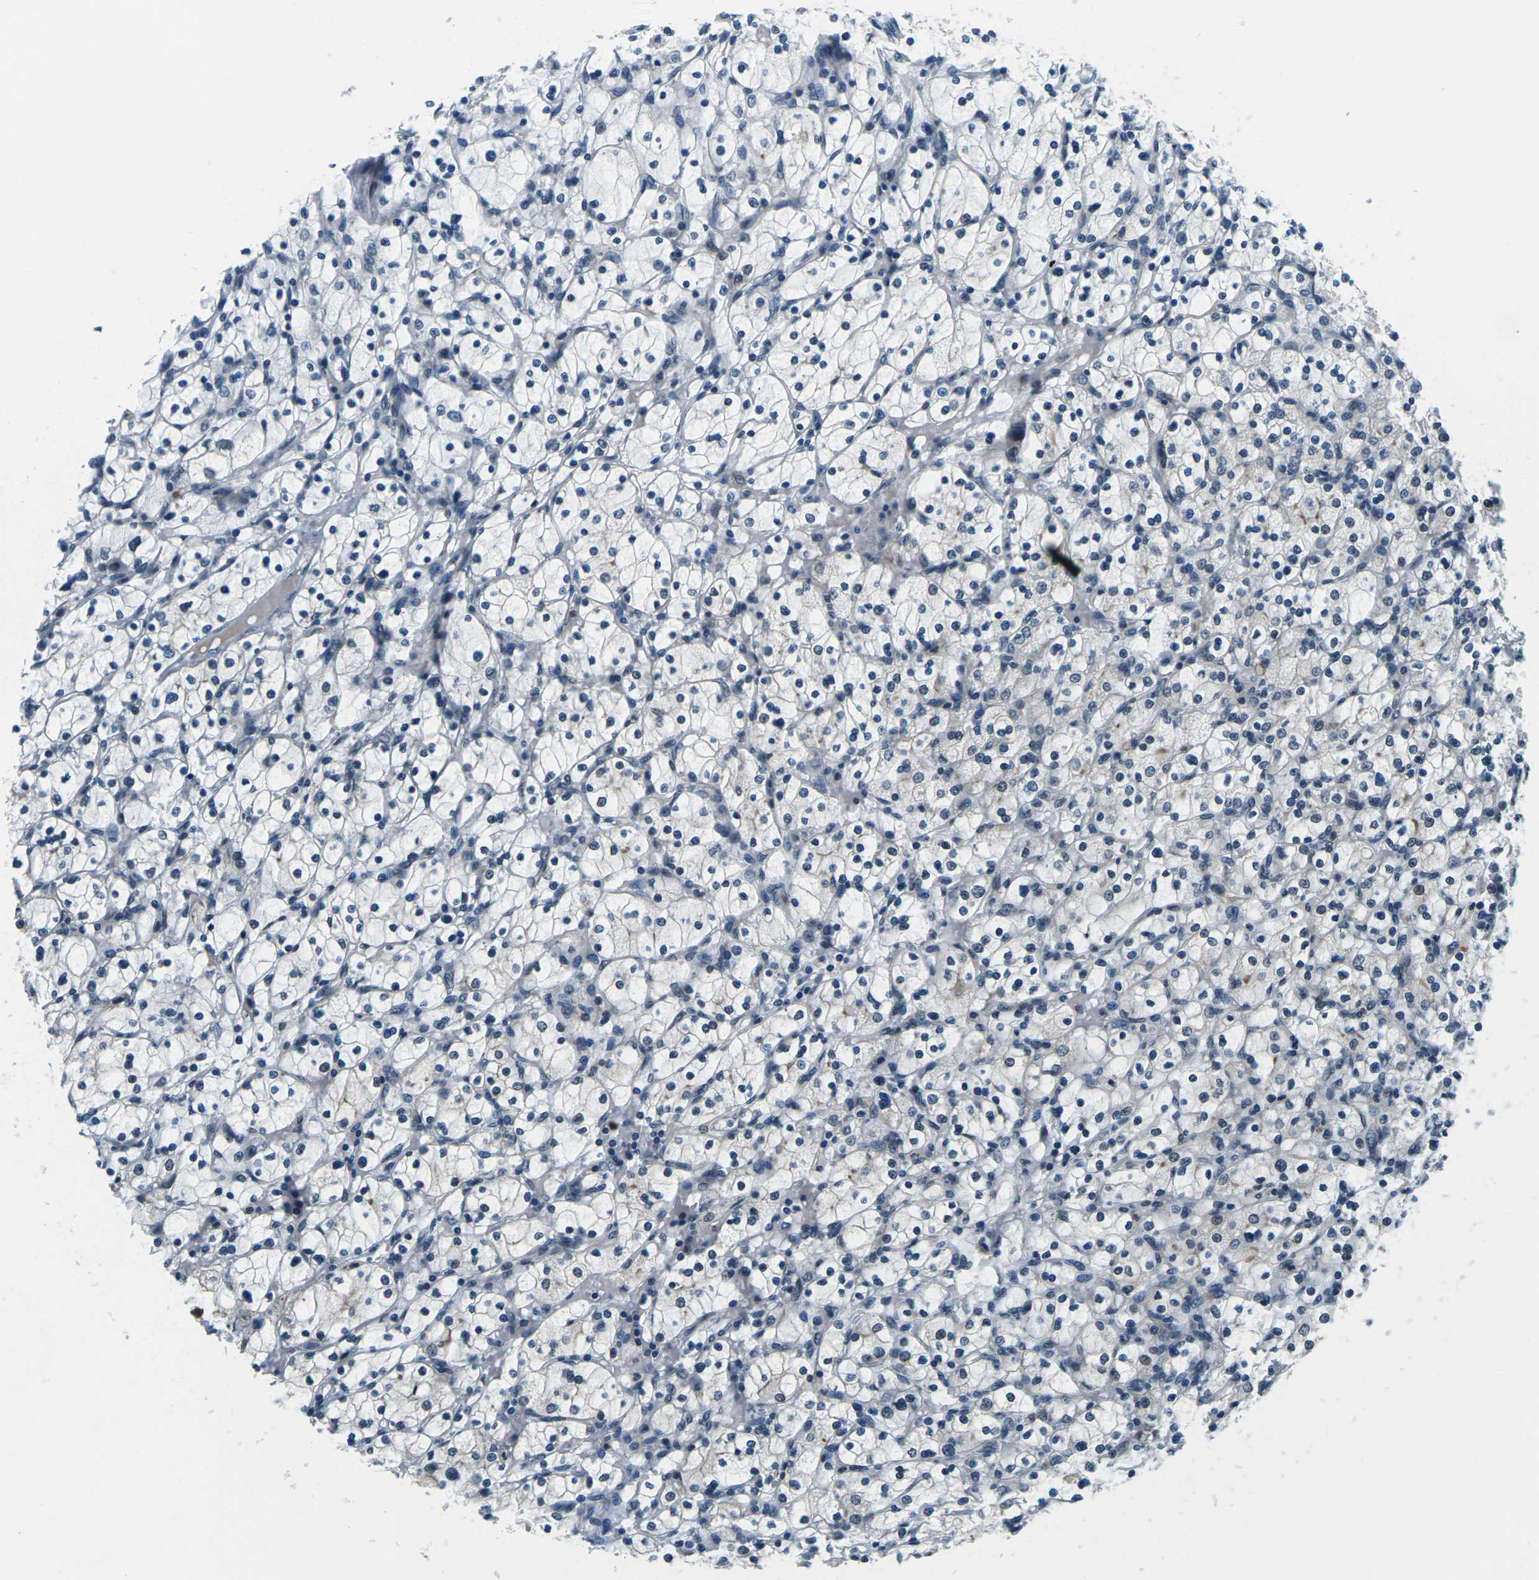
{"staining": {"intensity": "negative", "quantity": "none", "location": "none"}, "tissue": "renal cancer", "cell_type": "Tumor cells", "image_type": "cancer", "snomed": [{"axis": "morphology", "description": "Adenocarcinoma, NOS"}, {"axis": "topography", "description": "Kidney"}], "caption": "IHC of renal cancer (adenocarcinoma) reveals no positivity in tumor cells.", "gene": "UBE2S", "patient": {"sex": "female", "age": 83}}